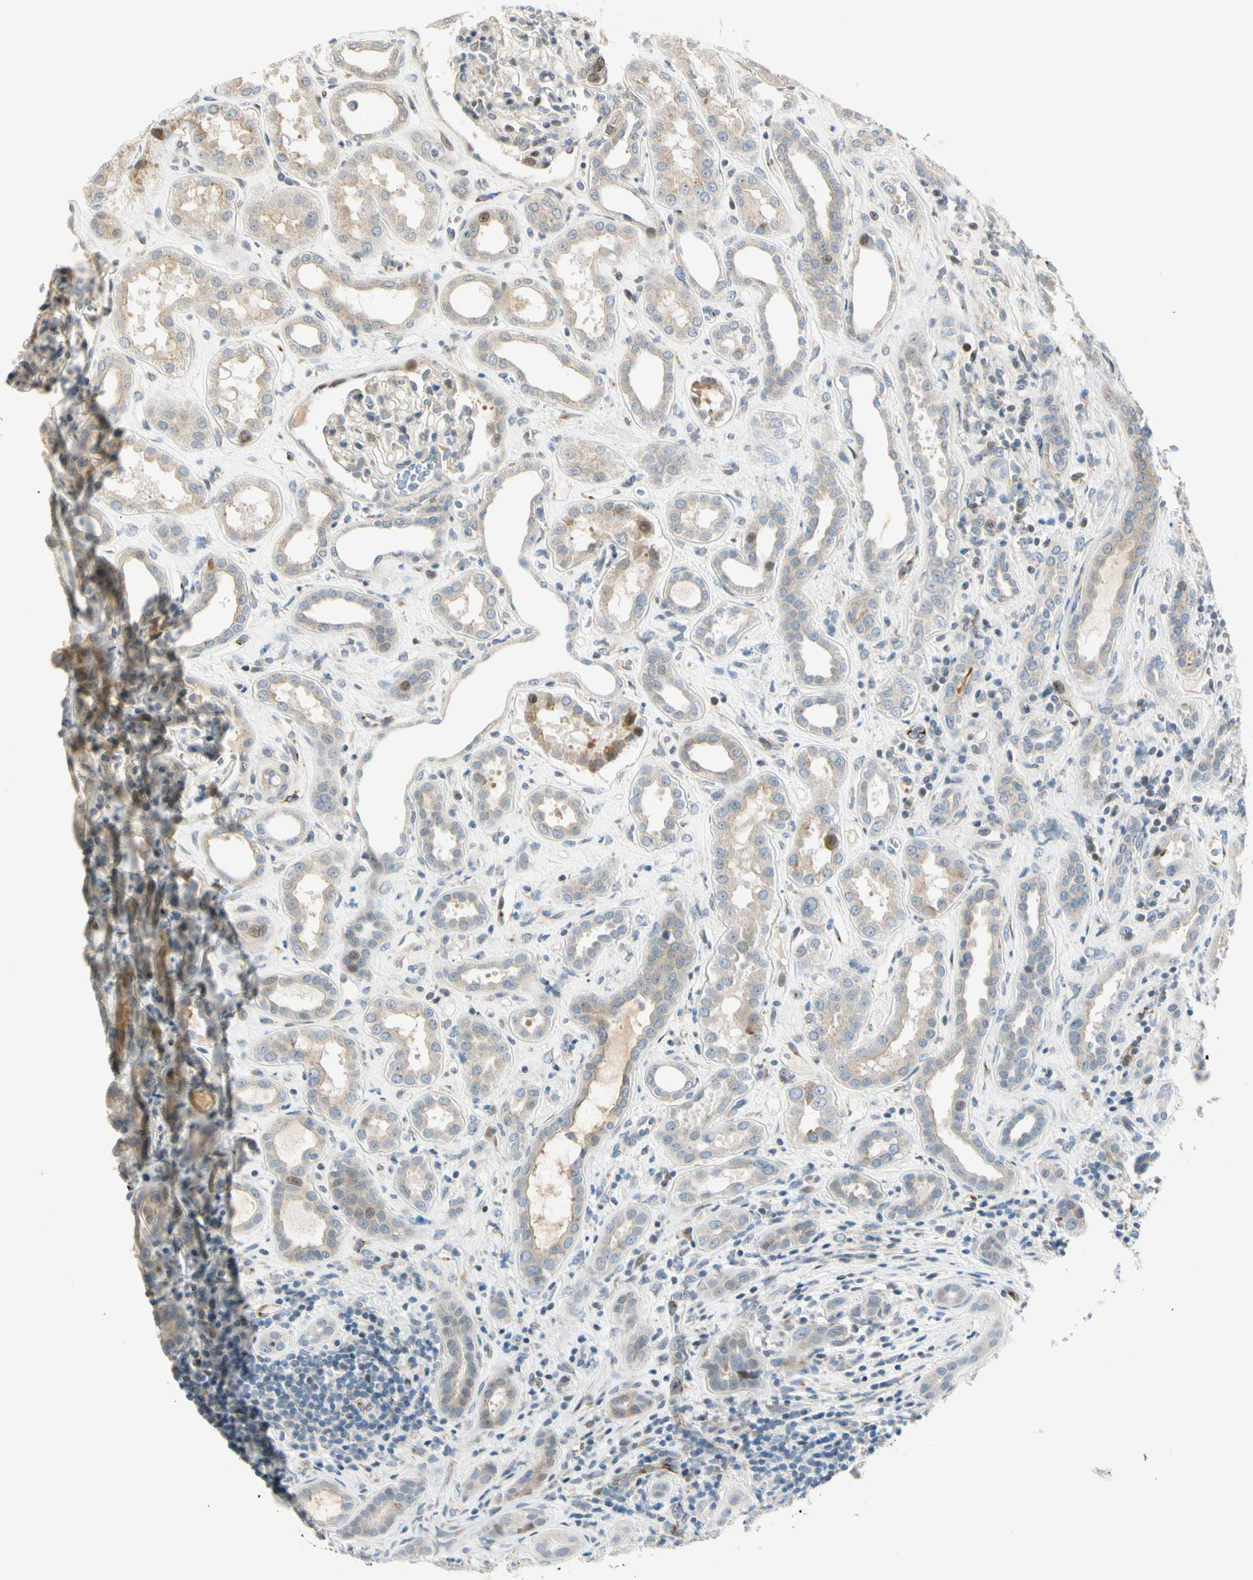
{"staining": {"intensity": "weak", "quantity": "<25%", "location": "nuclear"}, "tissue": "kidney", "cell_type": "Cells in glomeruli", "image_type": "normal", "snomed": [{"axis": "morphology", "description": "Normal tissue, NOS"}, {"axis": "topography", "description": "Kidney"}], "caption": "The micrograph demonstrates no significant staining in cells in glomeruli of kidney.", "gene": "NPDC1", "patient": {"sex": "male", "age": 59}}